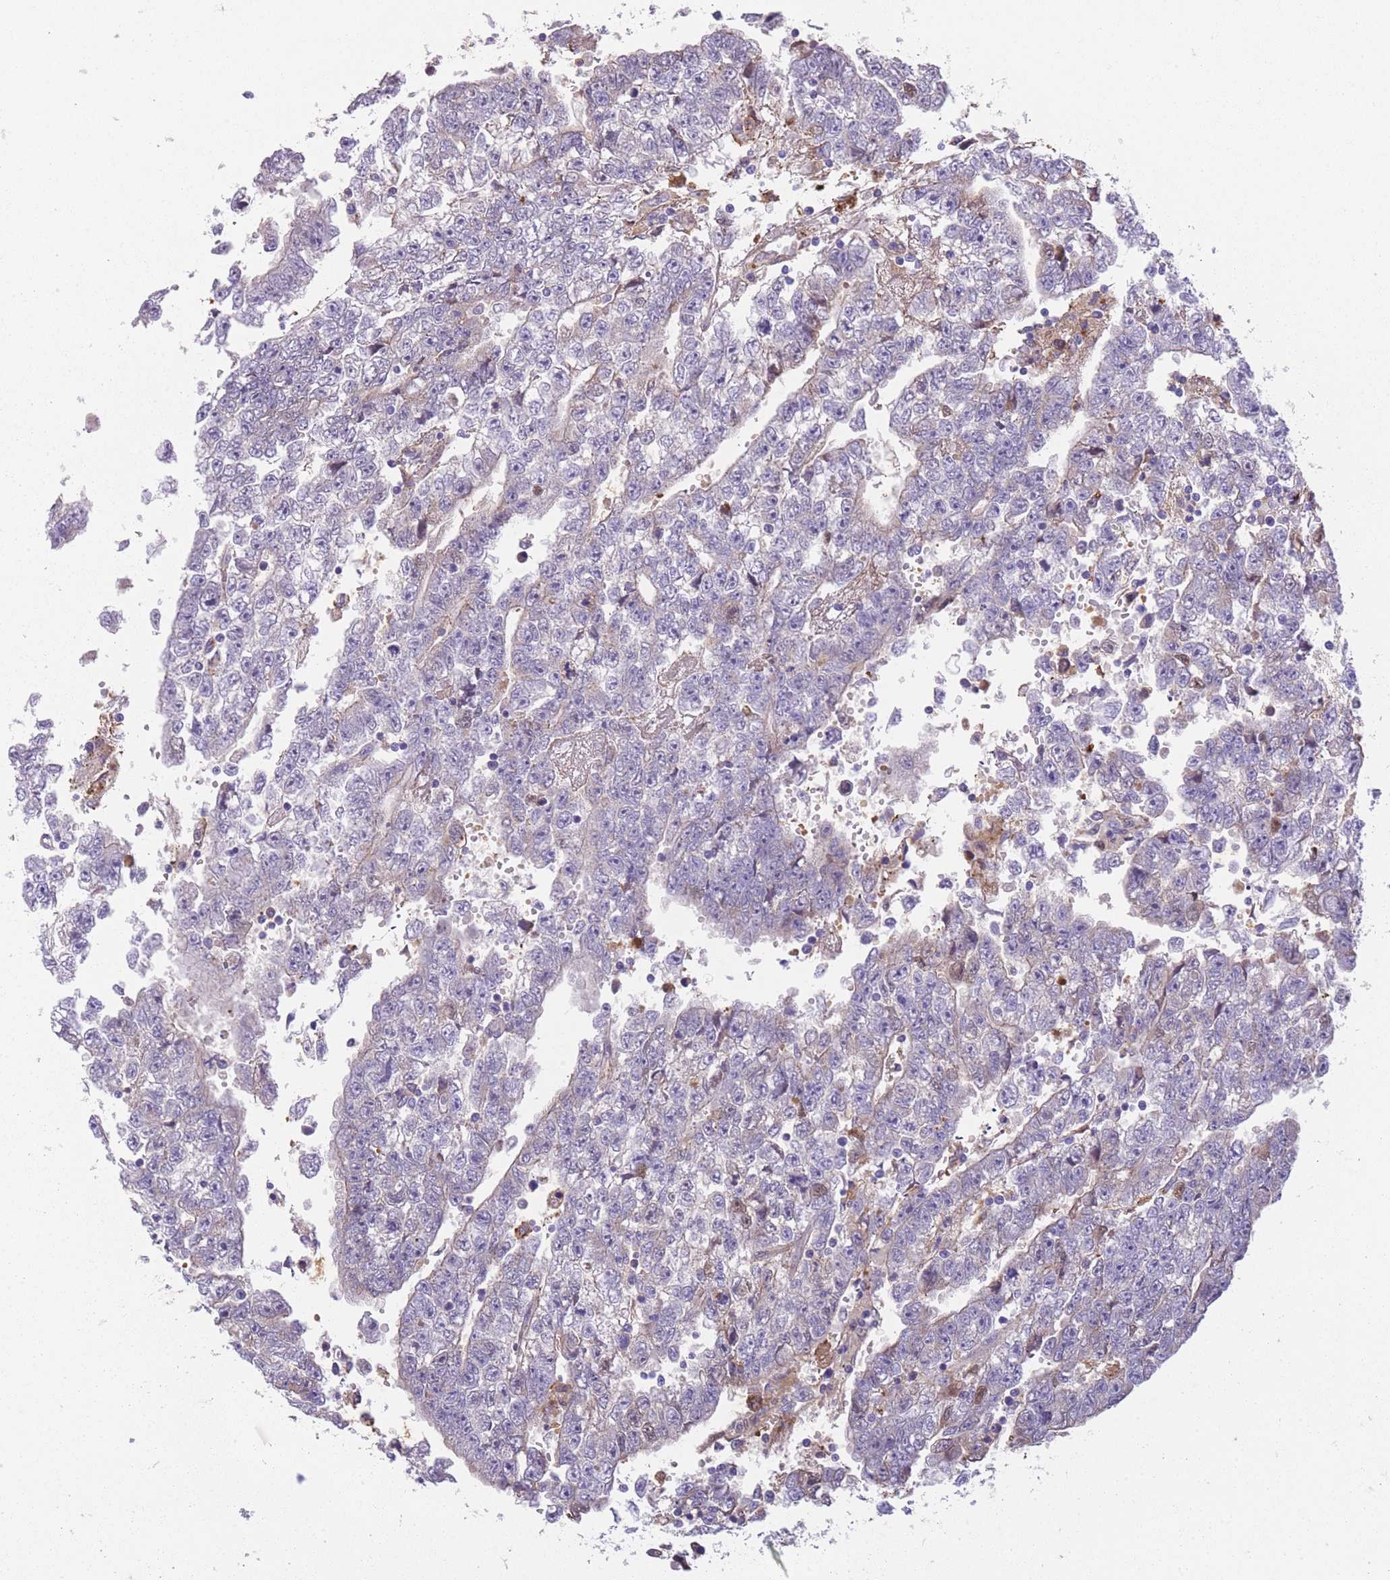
{"staining": {"intensity": "weak", "quantity": "25%-75%", "location": "cytoplasmic/membranous"}, "tissue": "testis cancer", "cell_type": "Tumor cells", "image_type": "cancer", "snomed": [{"axis": "morphology", "description": "Carcinoma, Embryonal, NOS"}, {"axis": "topography", "description": "Testis"}], "caption": "Testis cancer (embryonal carcinoma) was stained to show a protein in brown. There is low levels of weak cytoplasmic/membranous expression in approximately 25%-75% of tumor cells.", "gene": "GNAT1", "patient": {"sex": "male", "age": 25}}